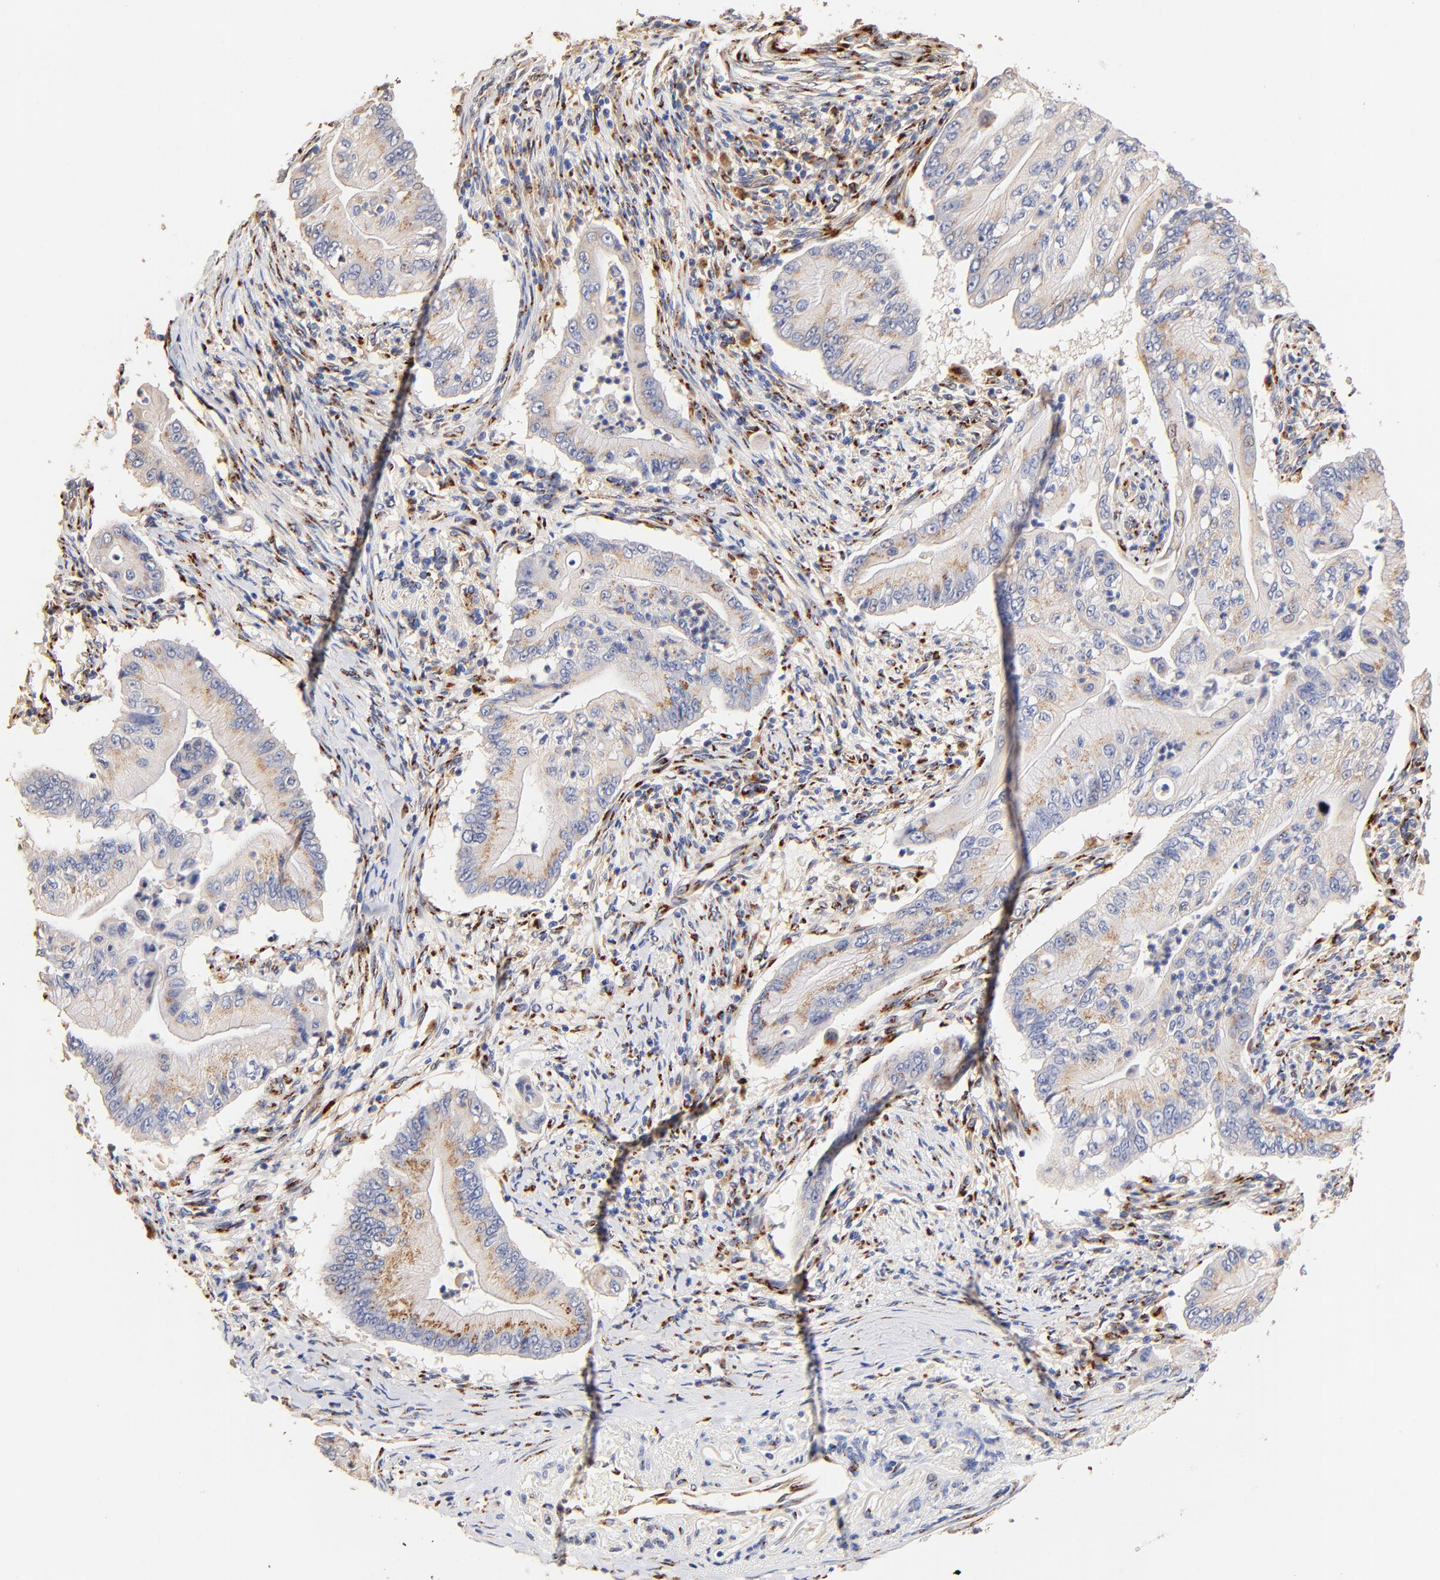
{"staining": {"intensity": "weak", "quantity": ">75%", "location": "cytoplasmic/membranous"}, "tissue": "pancreatic cancer", "cell_type": "Tumor cells", "image_type": "cancer", "snomed": [{"axis": "morphology", "description": "Adenocarcinoma, NOS"}, {"axis": "topography", "description": "Pancreas"}], "caption": "Tumor cells show low levels of weak cytoplasmic/membranous expression in approximately >75% of cells in human pancreatic adenocarcinoma.", "gene": "FMNL3", "patient": {"sex": "male", "age": 62}}